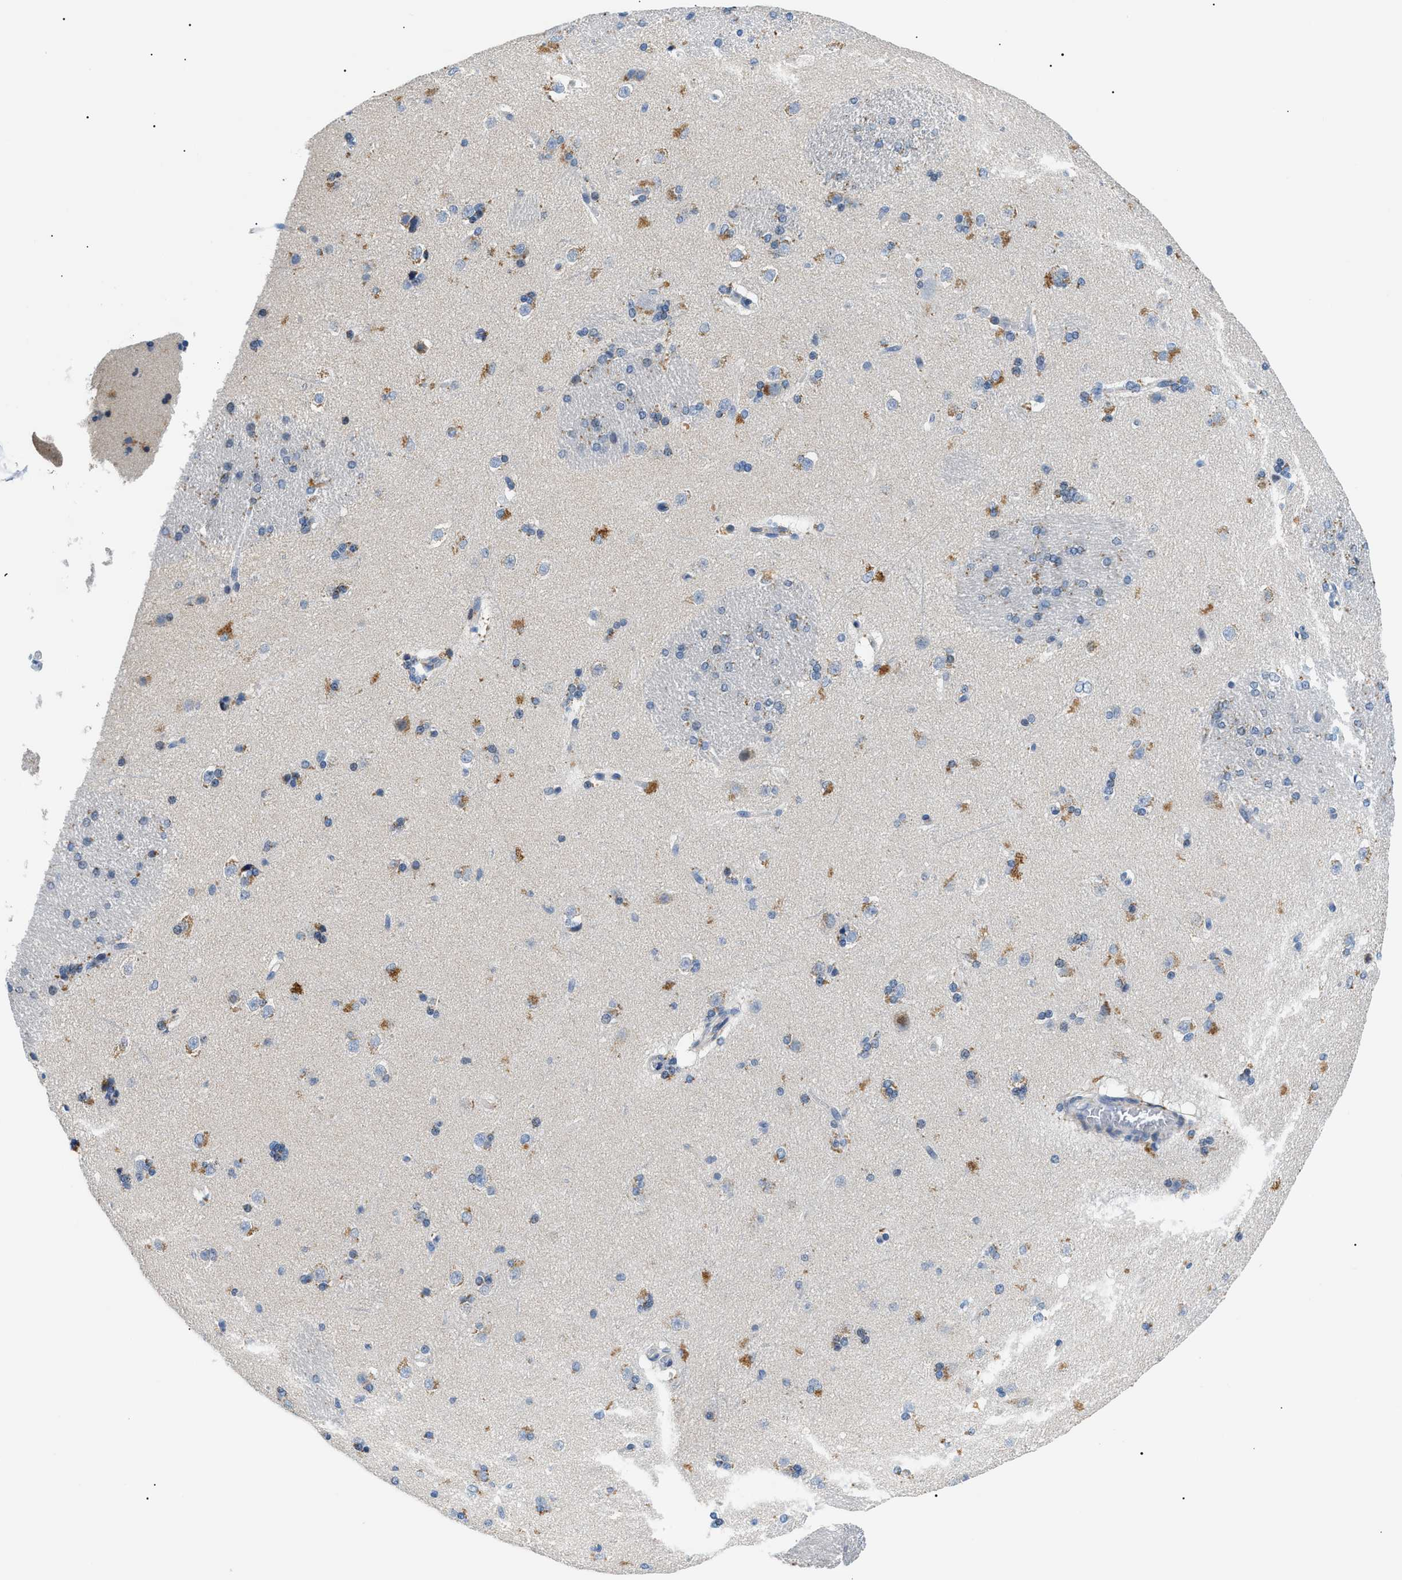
{"staining": {"intensity": "moderate", "quantity": "<25%", "location": "cytoplasmic/membranous"}, "tissue": "caudate", "cell_type": "Glial cells", "image_type": "normal", "snomed": [{"axis": "morphology", "description": "Normal tissue, NOS"}, {"axis": "topography", "description": "Lateral ventricle wall"}], "caption": "Brown immunohistochemical staining in unremarkable caudate shows moderate cytoplasmic/membranous expression in about <25% of glial cells. The protein of interest is shown in brown color, while the nuclei are stained blue.", "gene": "SMARCC1", "patient": {"sex": "female", "age": 19}}